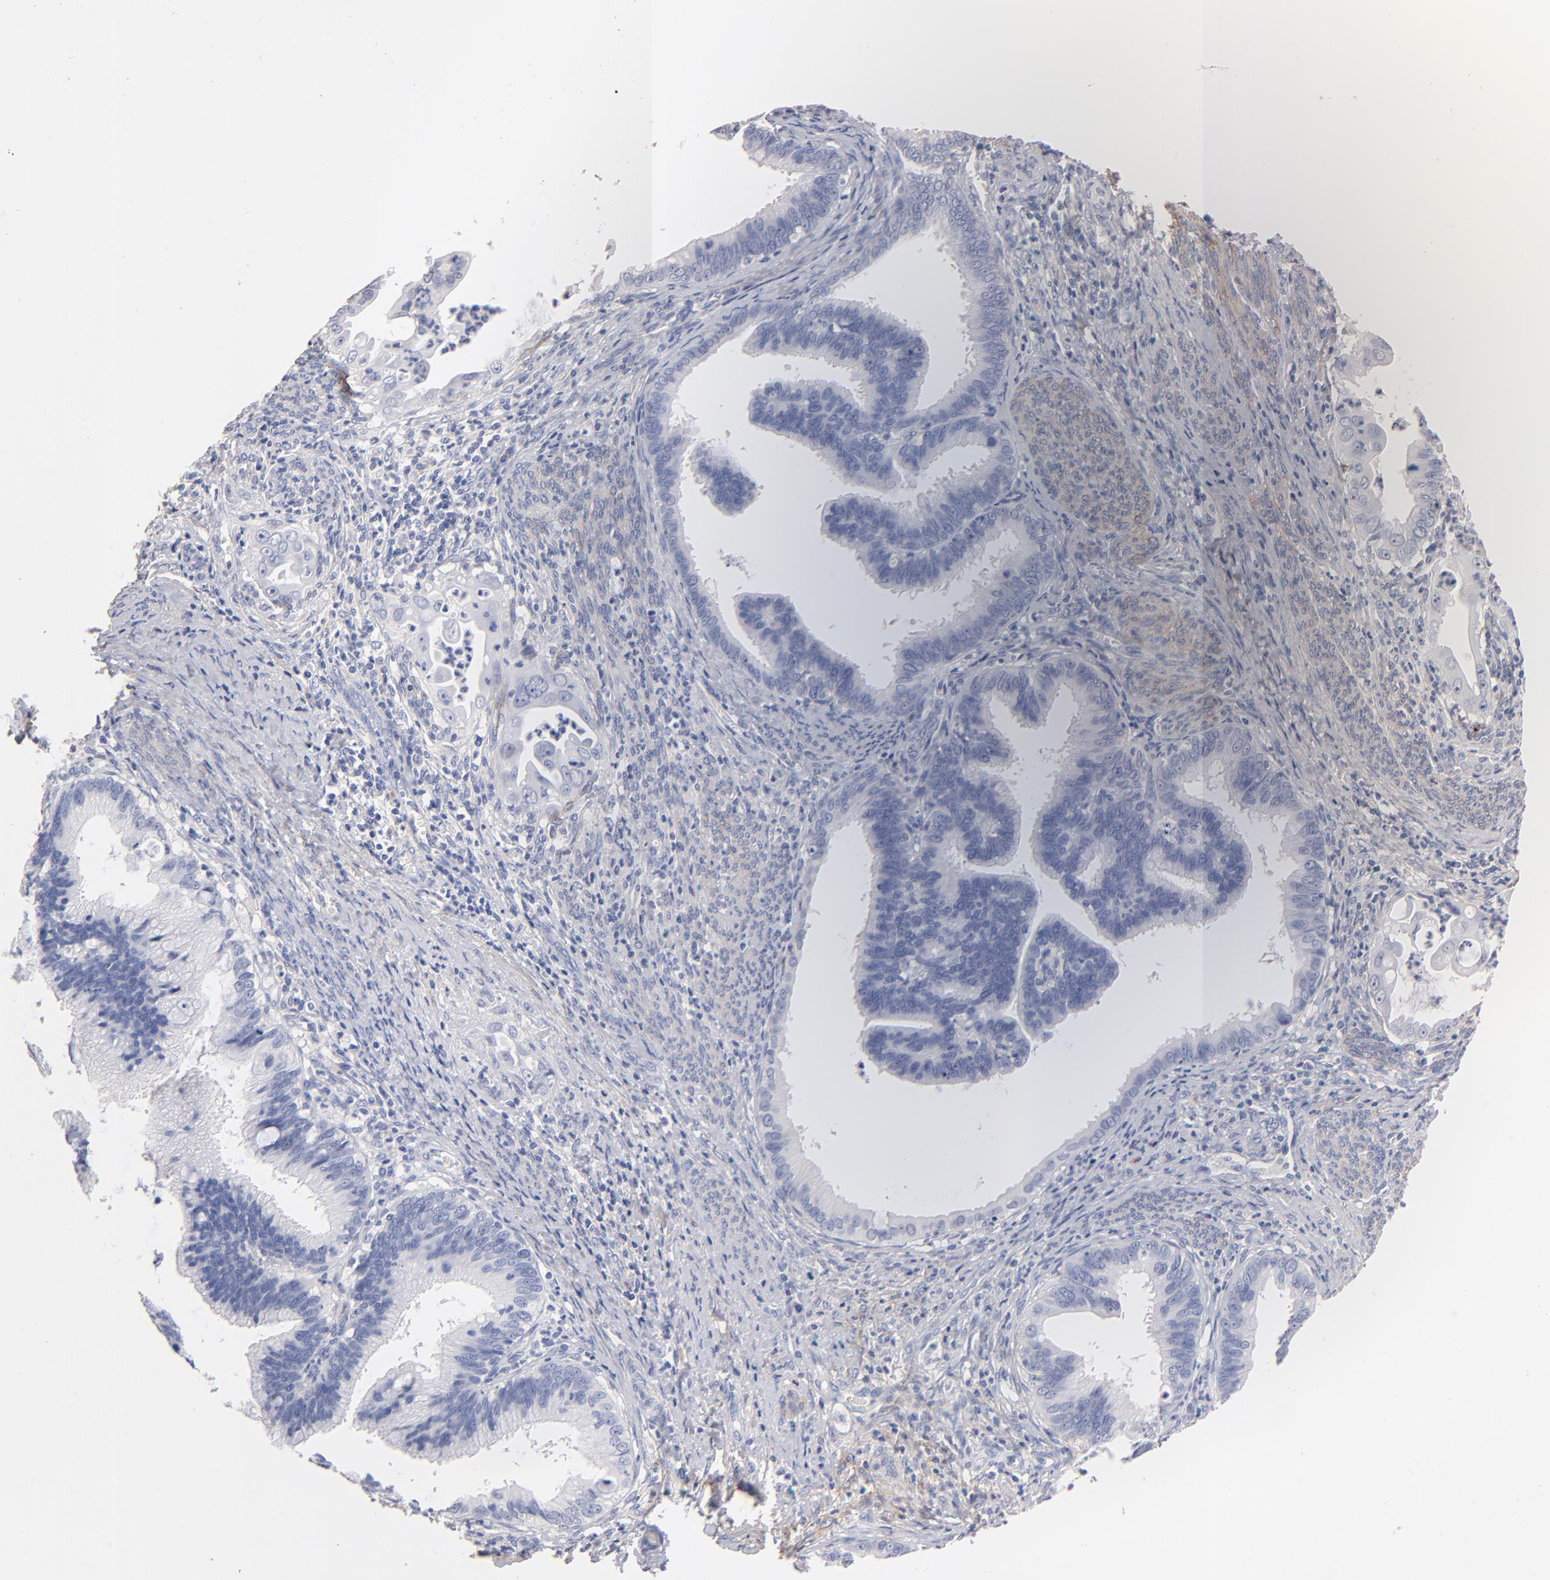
{"staining": {"intensity": "negative", "quantity": "none", "location": "none"}, "tissue": "cervical cancer", "cell_type": "Tumor cells", "image_type": "cancer", "snomed": [{"axis": "morphology", "description": "Adenocarcinoma, NOS"}, {"axis": "topography", "description": "Cervix"}], "caption": "Immunohistochemistry (IHC) photomicrograph of human cervical cancer stained for a protein (brown), which reveals no expression in tumor cells.", "gene": "ITGA8", "patient": {"sex": "female", "age": 47}}